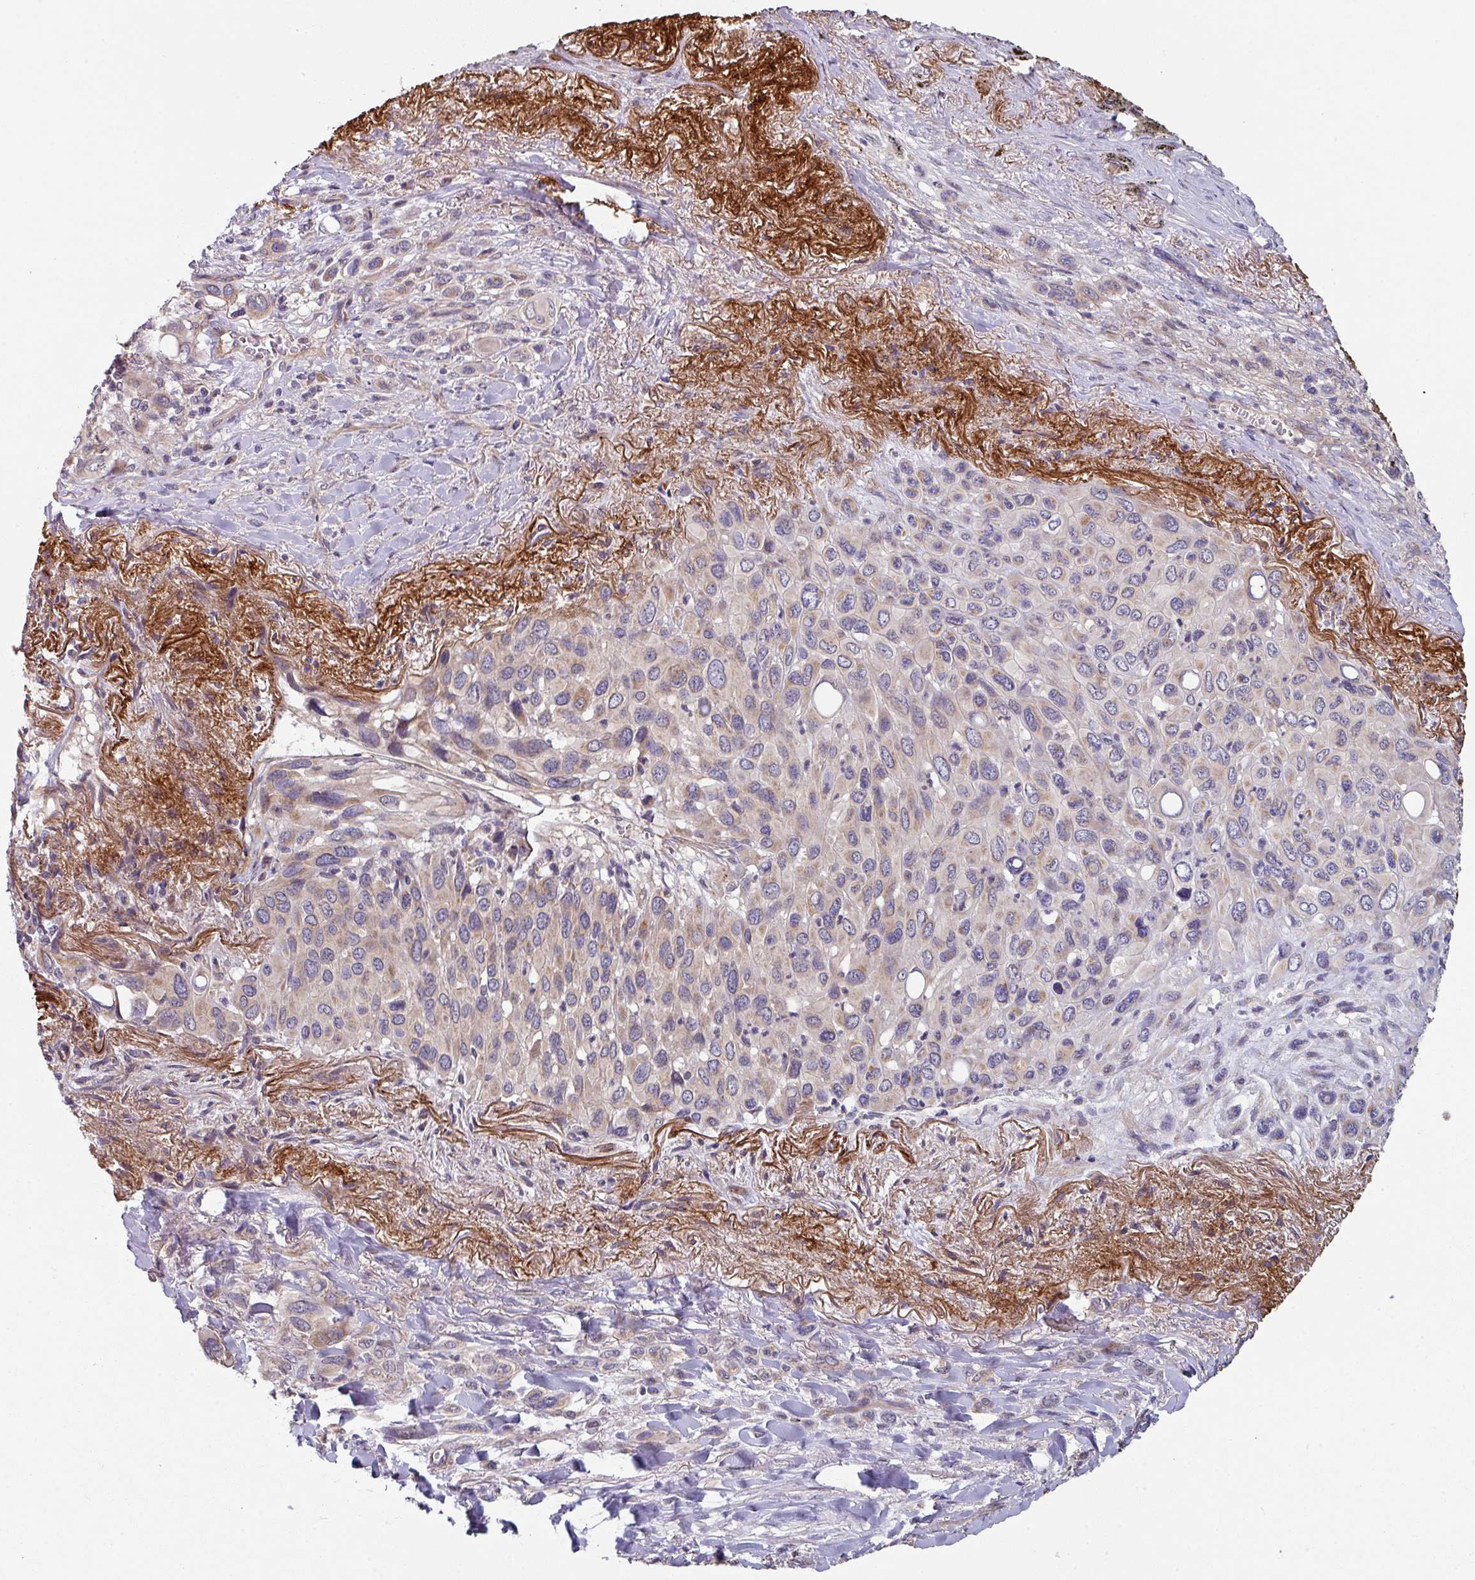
{"staining": {"intensity": "weak", "quantity": ">75%", "location": "cytoplasmic/membranous"}, "tissue": "melanoma", "cell_type": "Tumor cells", "image_type": "cancer", "snomed": [{"axis": "morphology", "description": "Malignant melanoma, Metastatic site"}, {"axis": "topography", "description": "Lung"}], "caption": "This micrograph demonstrates IHC staining of malignant melanoma (metastatic site), with low weak cytoplasmic/membranous positivity in approximately >75% of tumor cells.", "gene": "DCAF12L2", "patient": {"sex": "male", "age": 48}}